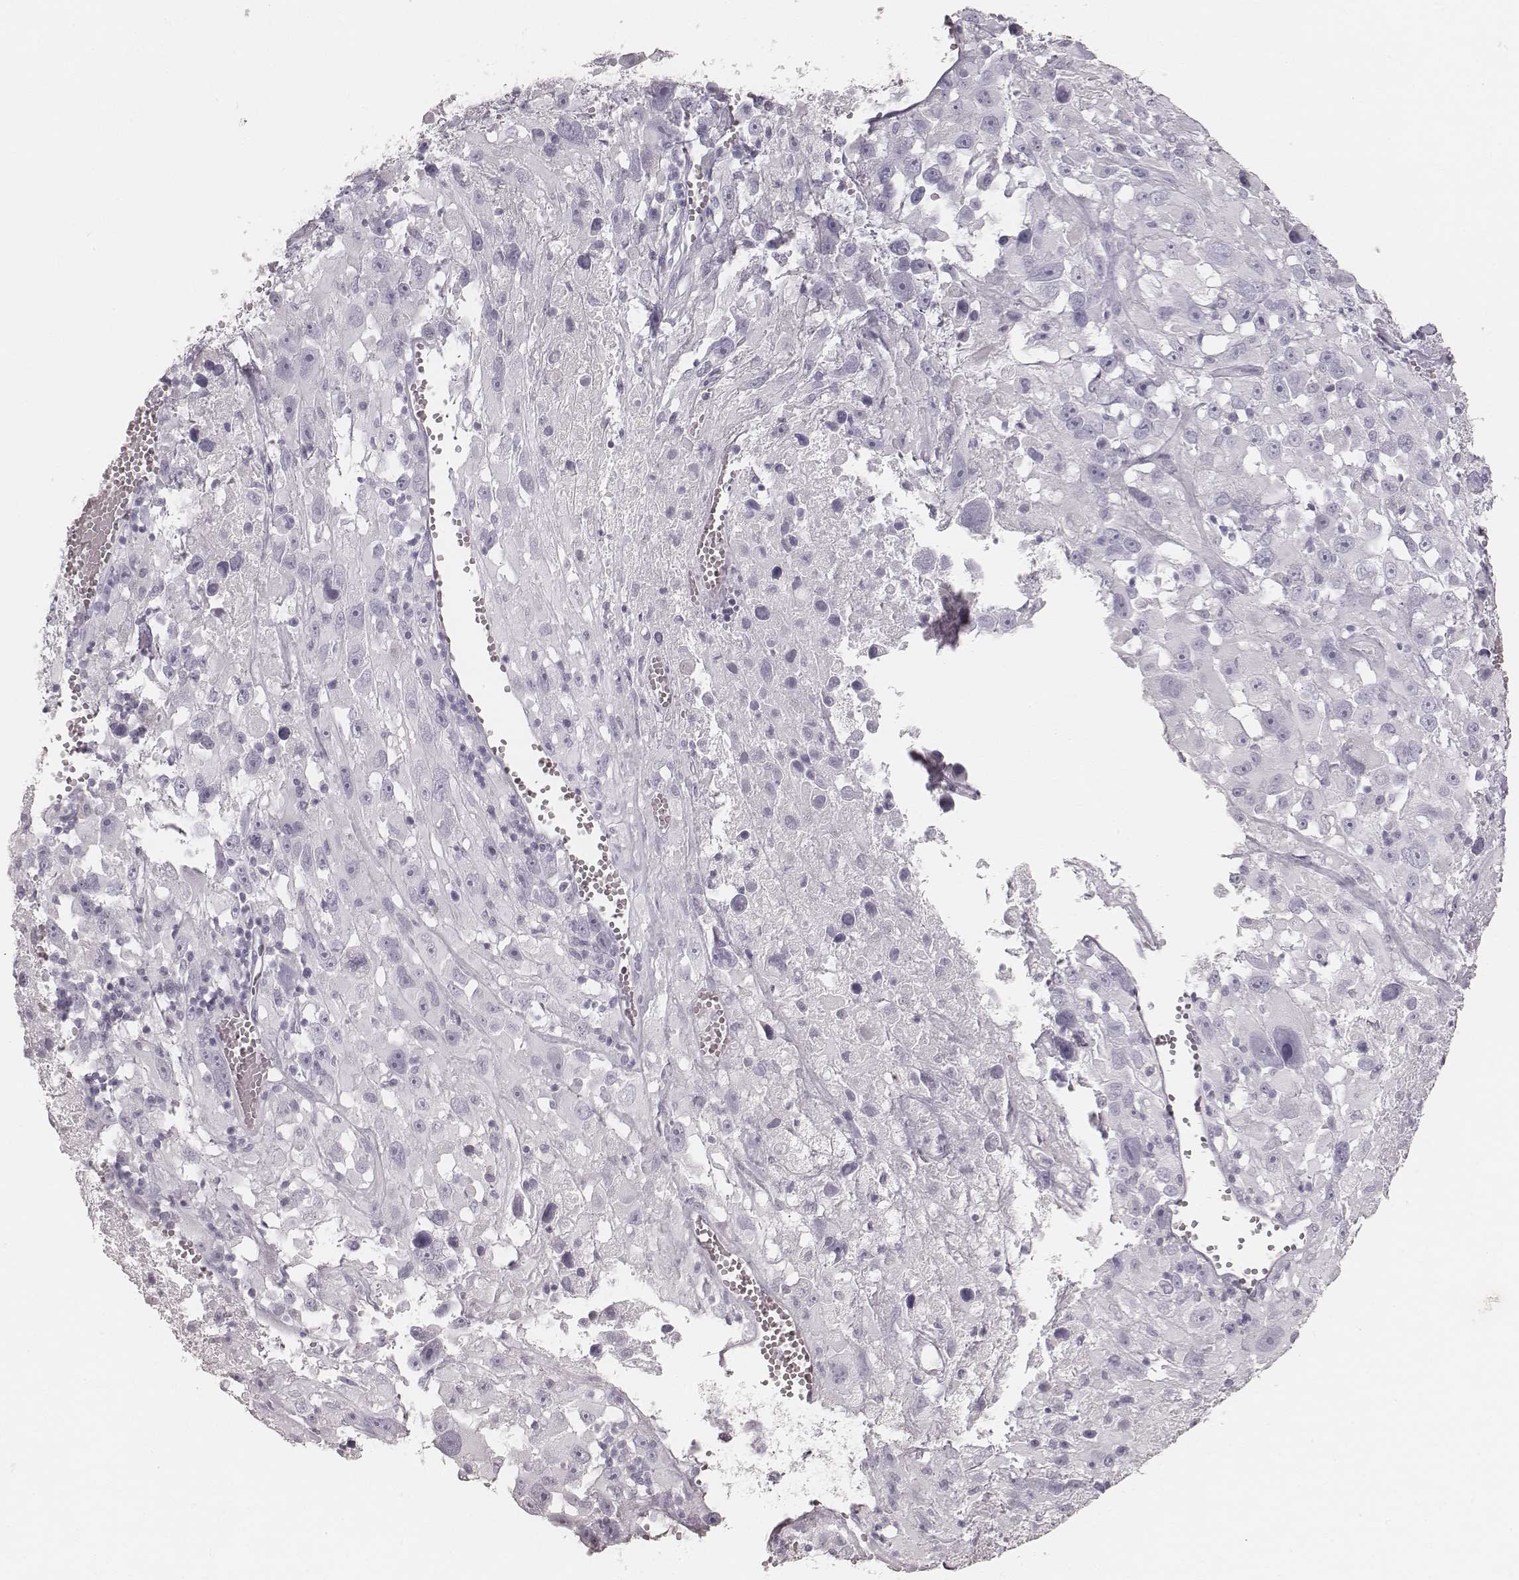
{"staining": {"intensity": "negative", "quantity": "none", "location": "none"}, "tissue": "melanoma", "cell_type": "Tumor cells", "image_type": "cancer", "snomed": [{"axis": "morphology", "description": "Malignant melanoma, Metastatic site"}, {"axis": "topography", "description": "Lymph node"}], "caption": "This is a histopathology image of immunohistochemistry (IHC) staining of malignant melanoma (metastatic site), which shows no positivity in tumor cells.", "gene": "KRT34", "patient": {"sex": "male", "age": 50}}